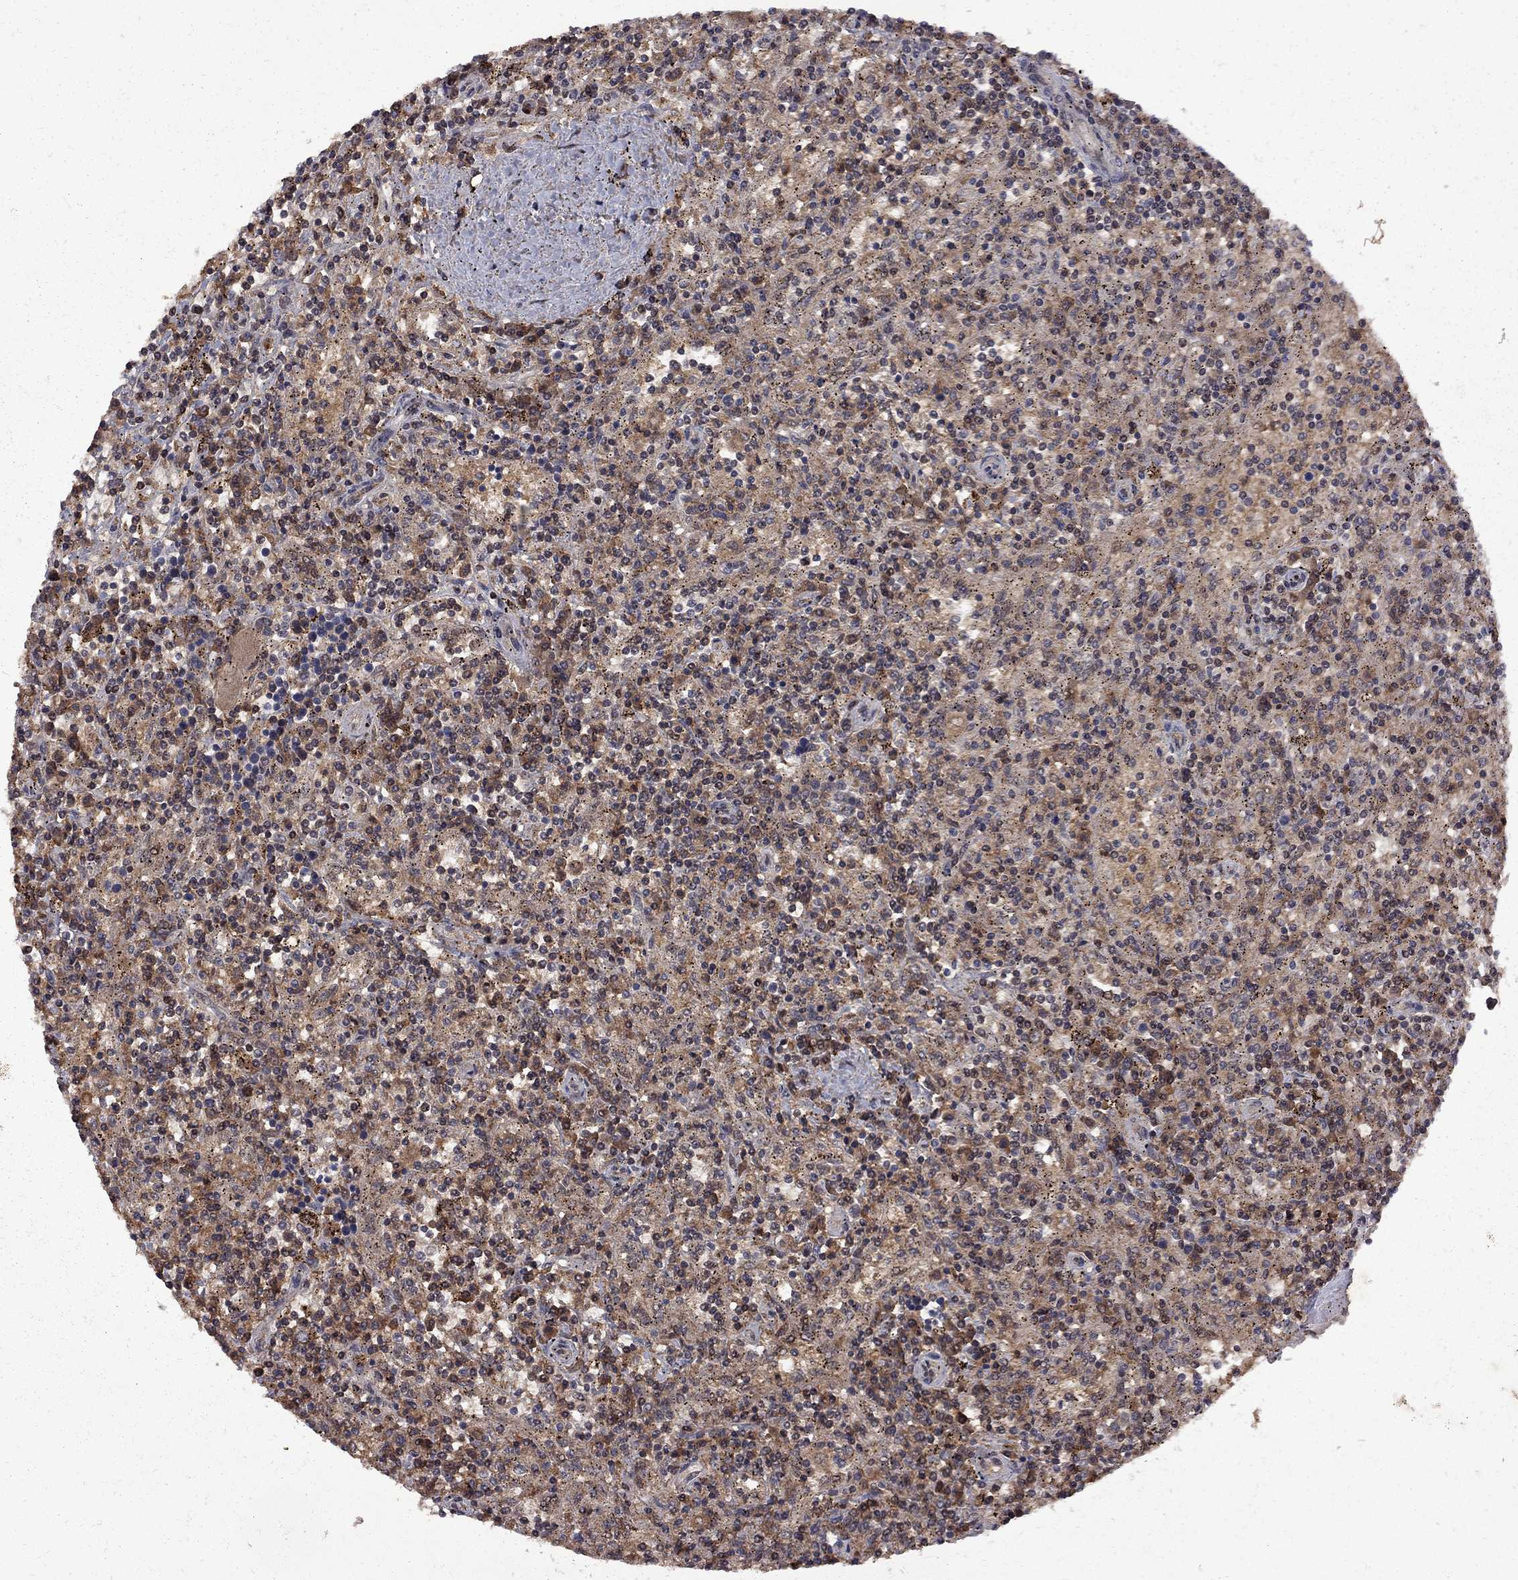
{"staining": {"intensity": "moderate", "quantity": "25%-75%", "location": "cytoplasmic/membranous"}, "tissue": "lymphoma", "cell_type": "Tumor cells", "image_type": "cancer", "snomed": [{"axis": "morphology", "description": "Malignant lymphoma, non-Hodgkin's type, Low grade"}, {"axis": "topography", "description": "Spleen"}], "caption": "Moderate cytoplasmic/membranous protein positivity is seen in approximately 25%-75% of tumor cells in low-grade malignant lymphoma, non-Hodgkin's type. Immunohistochemistry stains the protein of interest in brown and the nuclei are stained blue.", "gene": "IPP", "patient": {"sex": "male", "age": 62}}